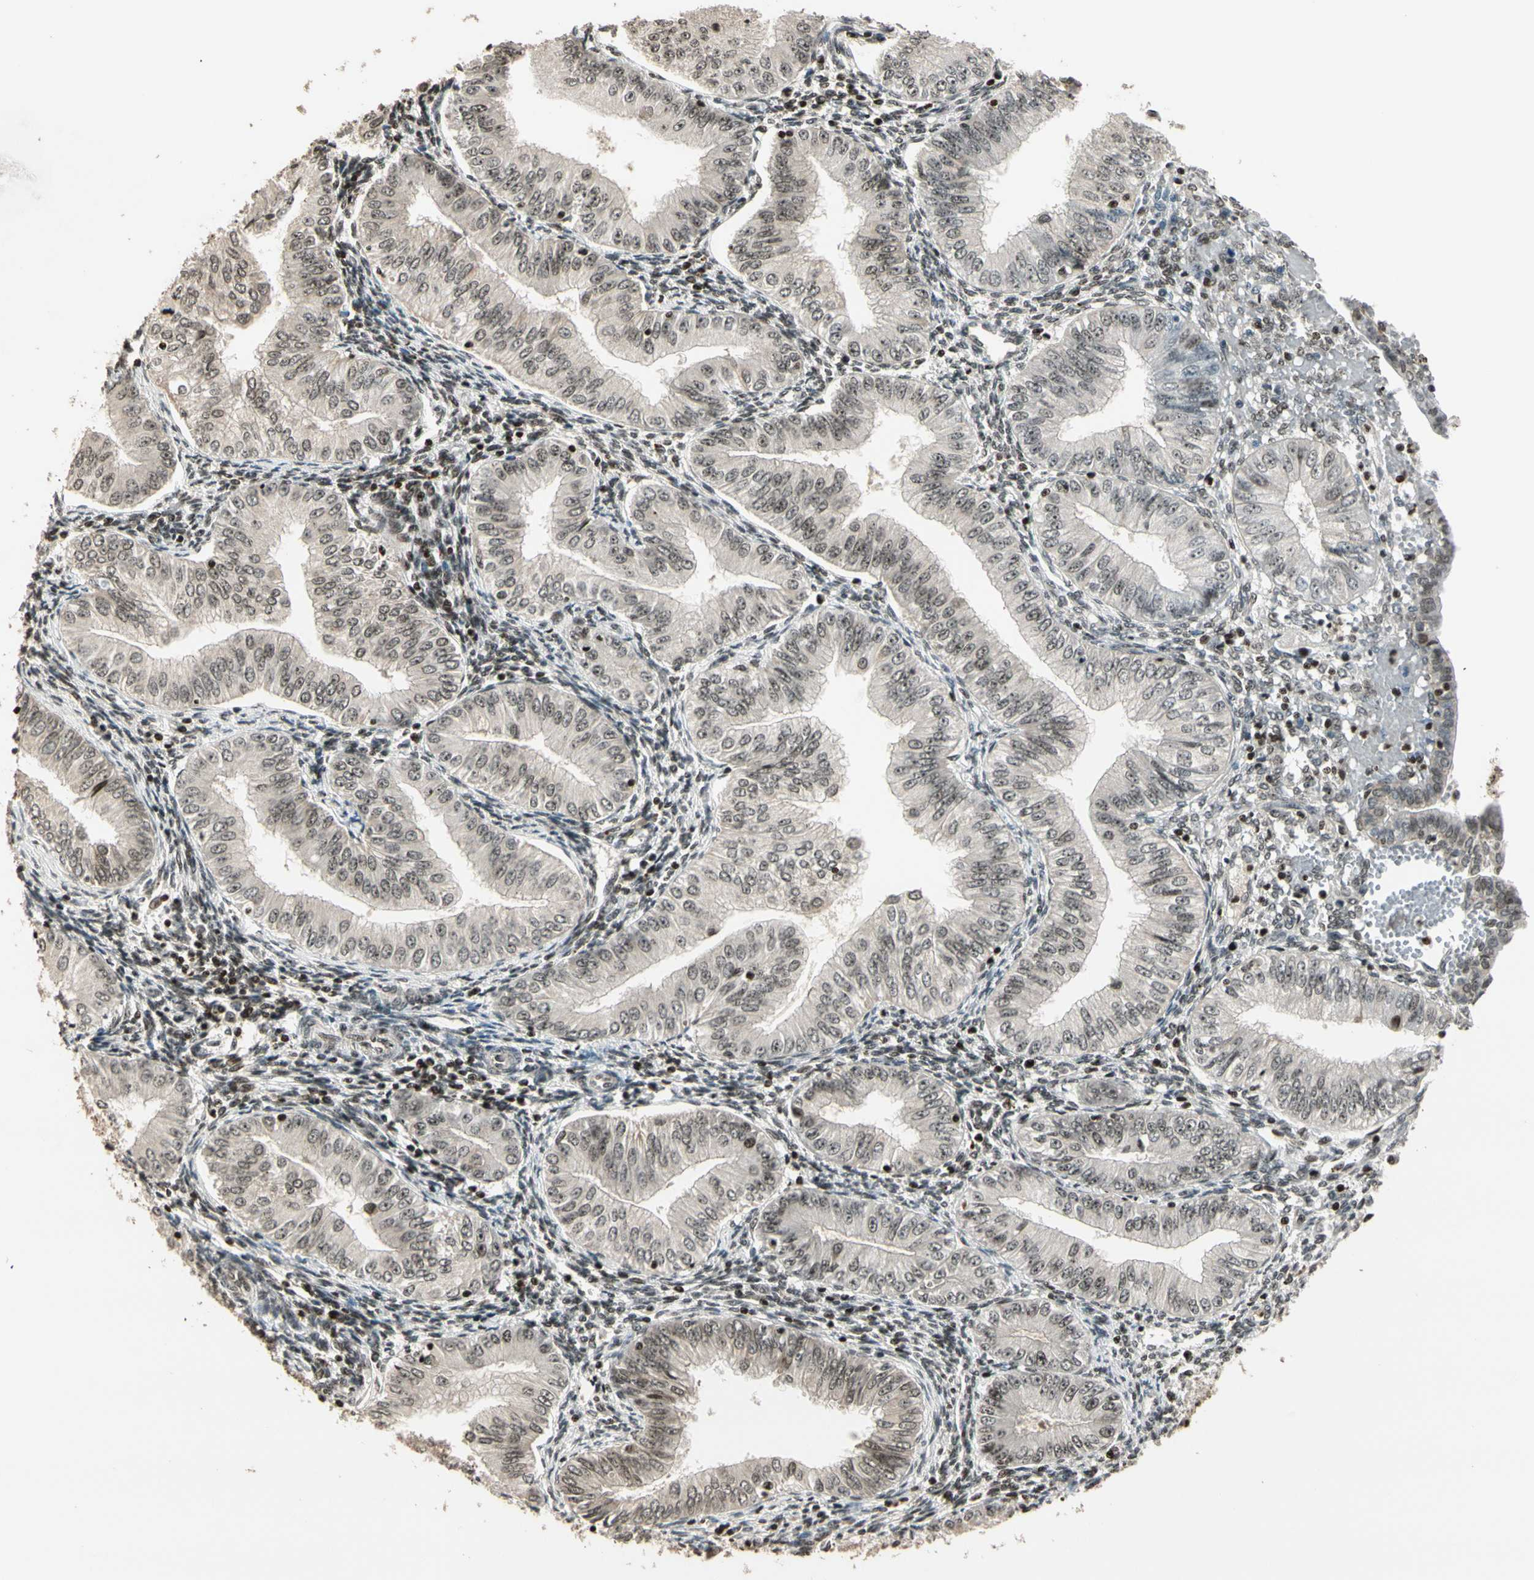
{"staining": {"intensity": "weak", "quantity": ">75%", "location": "nuclear"}, "tissue": "endometrial cancer", "cell_type": "Tumor cells", "image_type": "cancer", "snomed": [{"axis": "morphology", "description": "Normal tissue, NOS"}, {"axis": "morphology", "description": "Adenocarcinoma, NOS"}, {"axis": "topography", "description": "Endometrium"}], "caption": "IHC histopathology image of human adenocarcinoma (endometrial) stained for a protein (brown), which shows low levels of weak nuclear staining in approximately >75% of tumor cells.", "gene": "TSHZ3", "patient": {"sex": "female", "age": 53}}